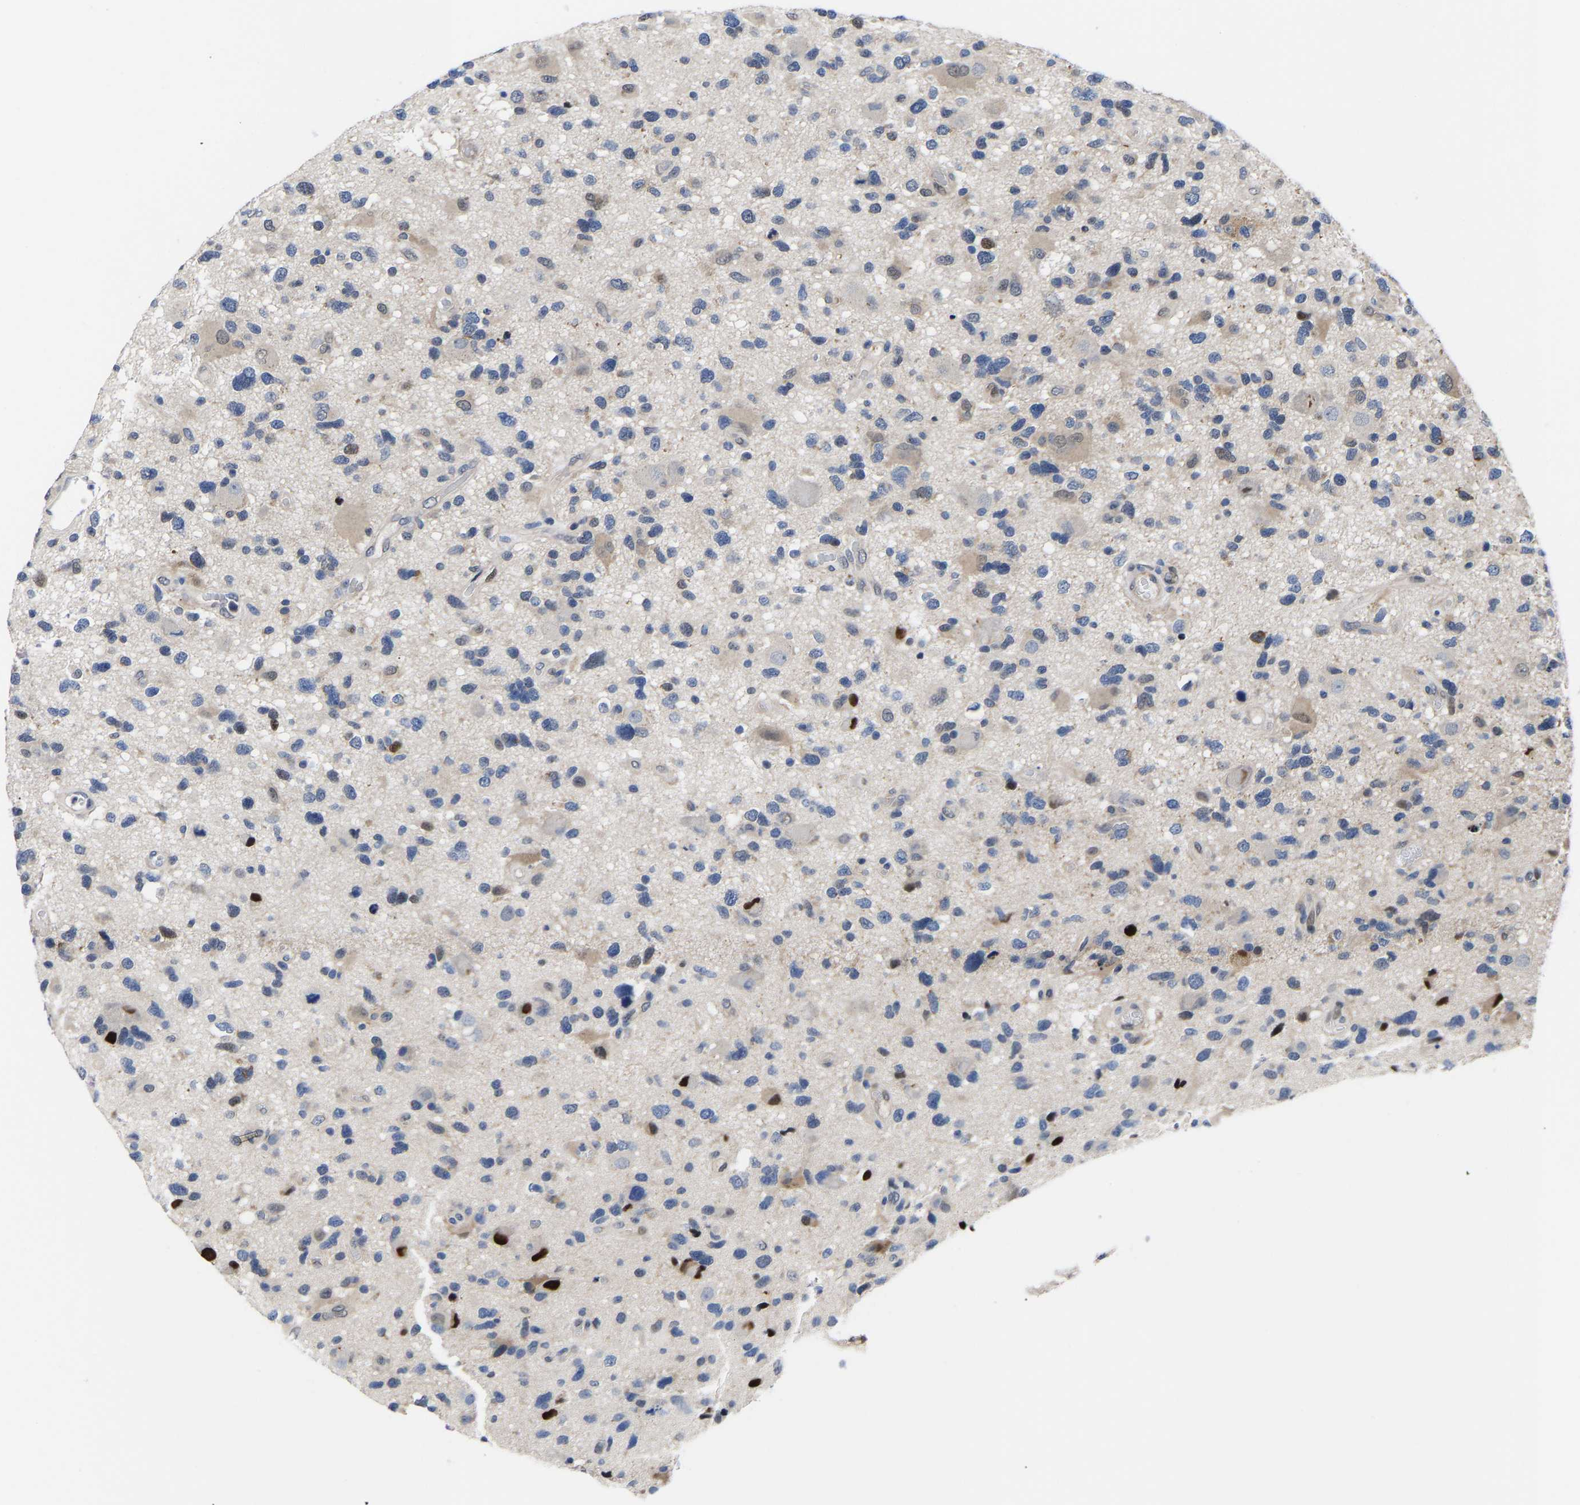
{"staining": {"intensity": "strong", "quantity": "<25%", "location": "nuclear"}, "tissue": "glioma", "cell_type": "Tumor cells", "image_type": "cancer", "snomed": [{"axis": "morphology", "description": "Glioma, malignant, High grade"}, {"axis": "topography", "description": "Brain"}], "caption": "A medium amount of strong nuclear expression is present in approximately <25% of tumor cells in high-grade glioma (malignant) tissue. The staining was performed using DAB, with brown indicating positive protein expression. Nuclei are stained blue with hematoxylin.", "gene": "PTRHD1", "patient": {"sex": "male", "age": 33}}